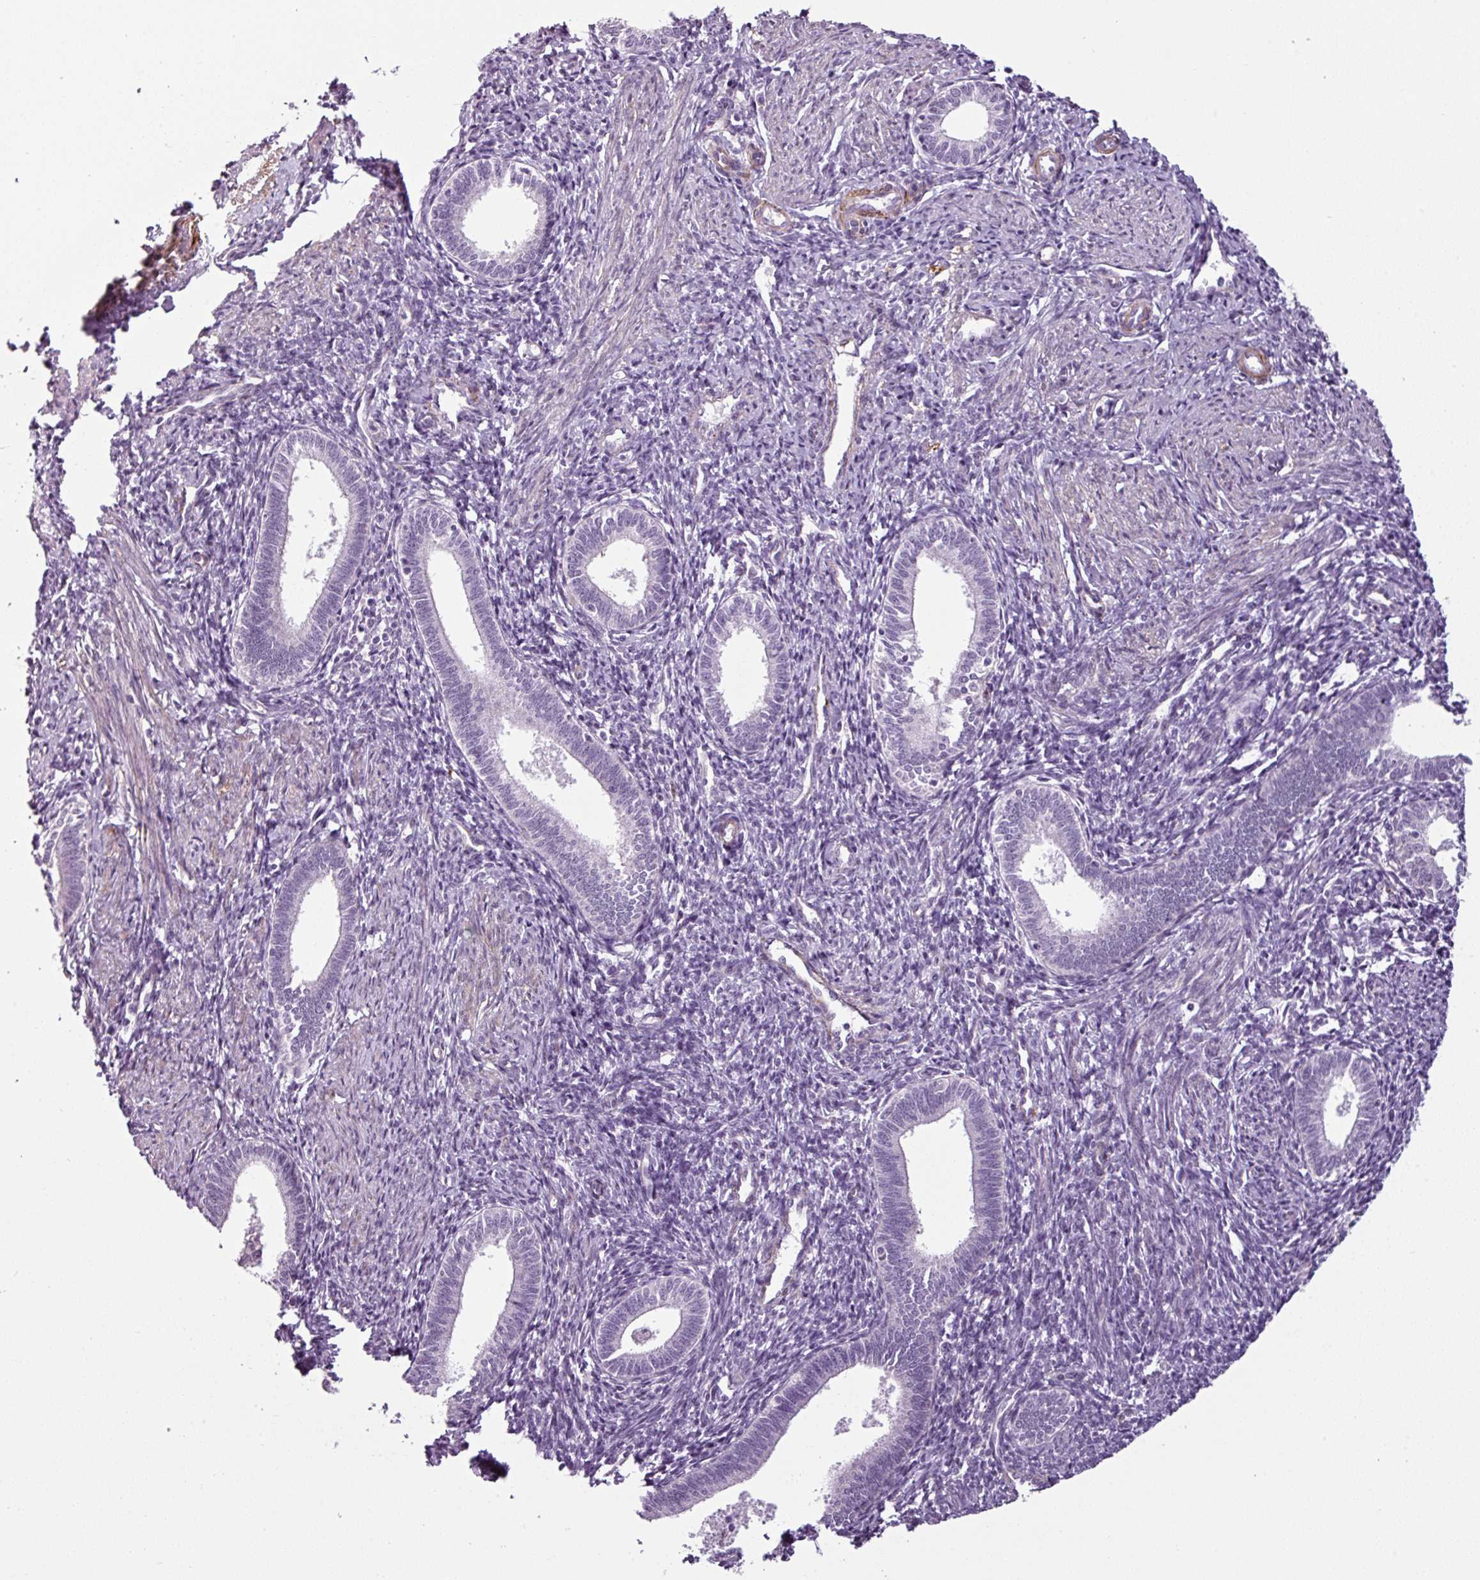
{"staining": {"intensity": "negative", "quantity": "none", "location": "none"}, "tissue": "endometrium", "cell_type": "Cells in endometrial stroma", "image_type": "normal", "snomed": [{"axis": "morphology", "description": "Normal tissue, NOS"}, {"axis": "topography", "description": "Endometrium"}], "caption": "DAB immunohistochemical staining of benign endometrium reveals no significant positivity in cells in endometrial stroma.", "gene": "ATP10A", "patient": {"sex": "female", "age": 41}}